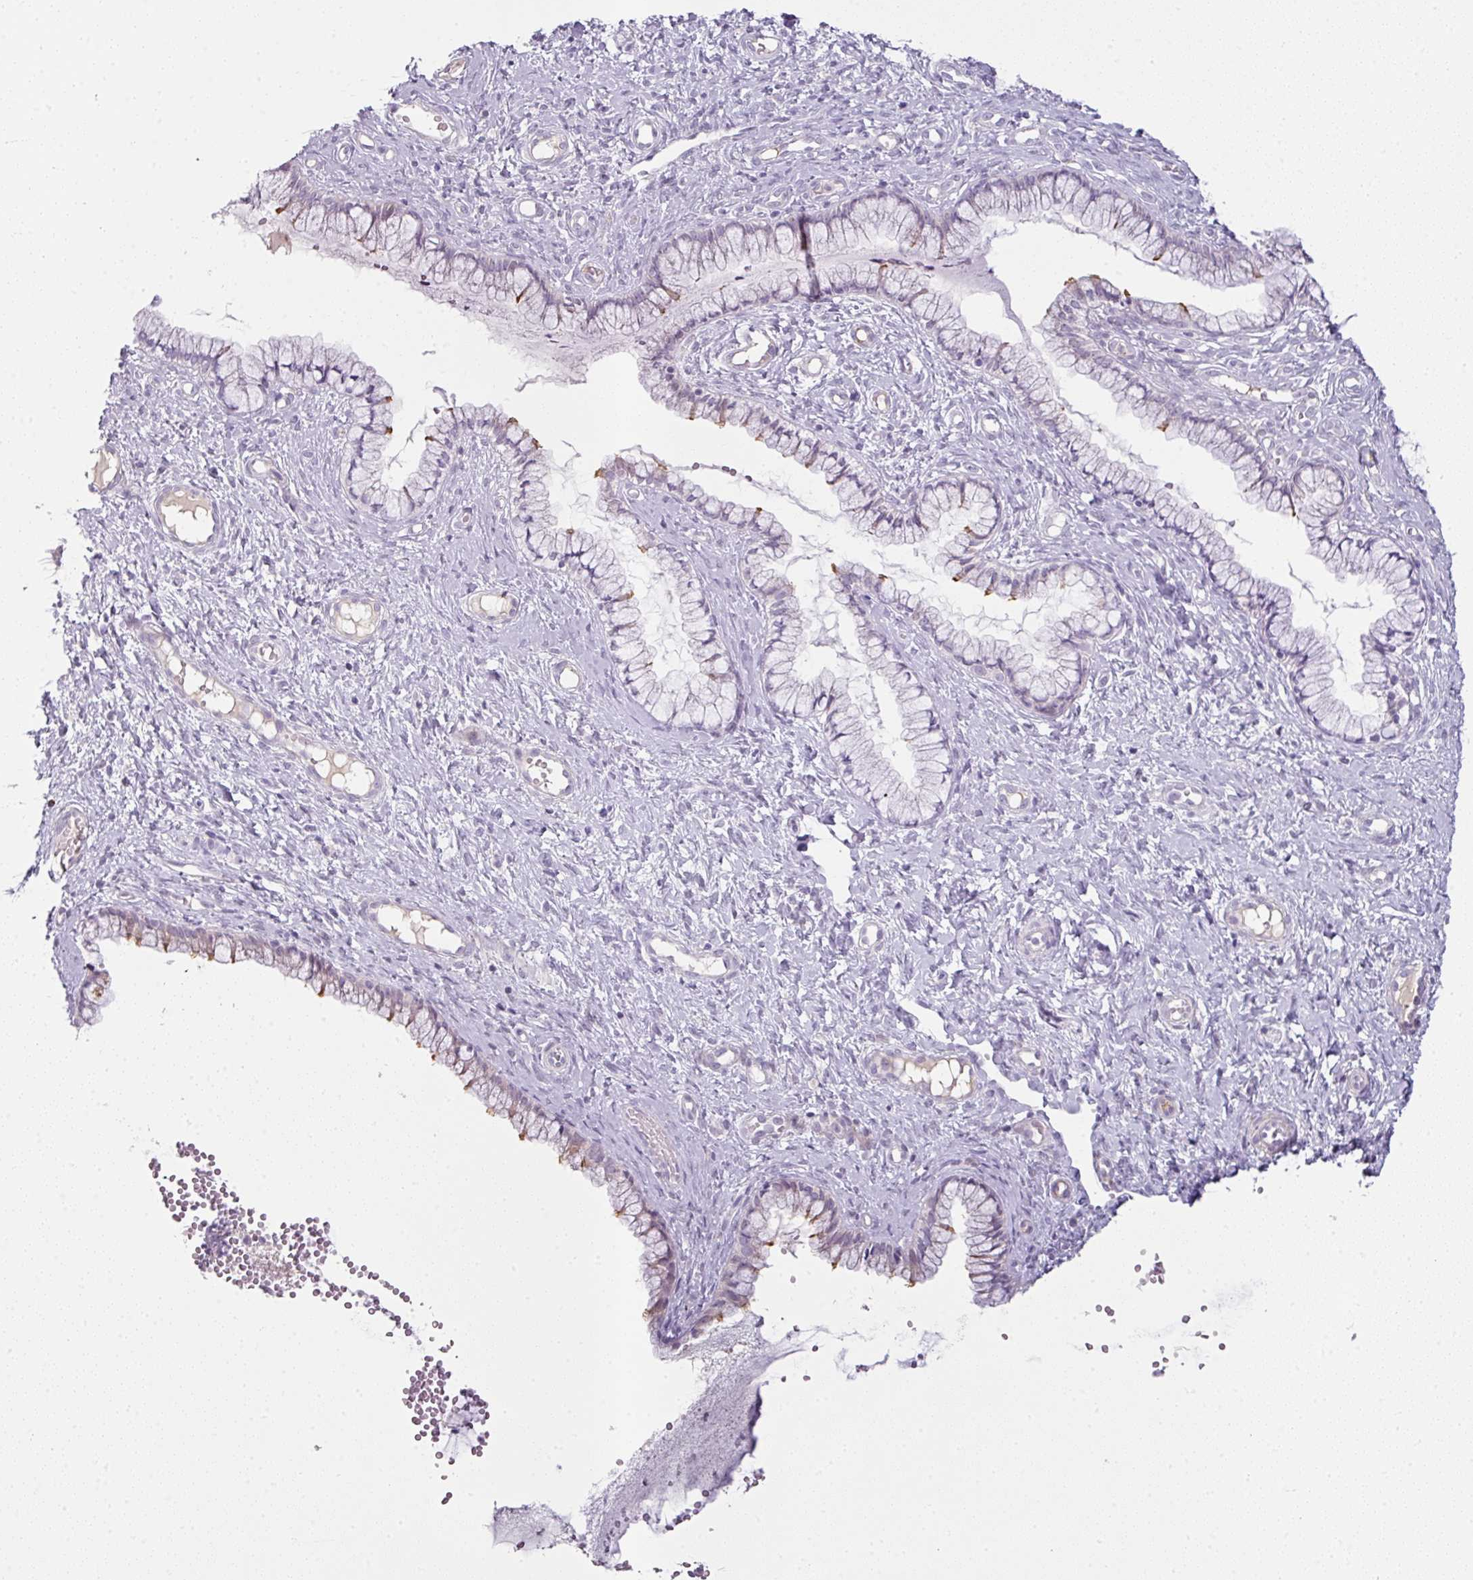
{"staining": {"intensity": "moderate", "quantity": "<25%", "location": "cytoplasmic/membranous"}, "tissue": "cervix", "cell_type": "Glandular cells", "image_type": "normal", "snomed": [{"axis": "morphology", "description": "Normal tissue, NOS"}, {"axis": "topography", "description": "Cervix"}], "caption": "Normal cervix was stained to show a protein in brown. There is low levels of moderate cytoplasmic/membranous positivity in about <25% of glandular cells.", "gene": "FHAD1", "patient": {"sex": "female", "age": 36}}